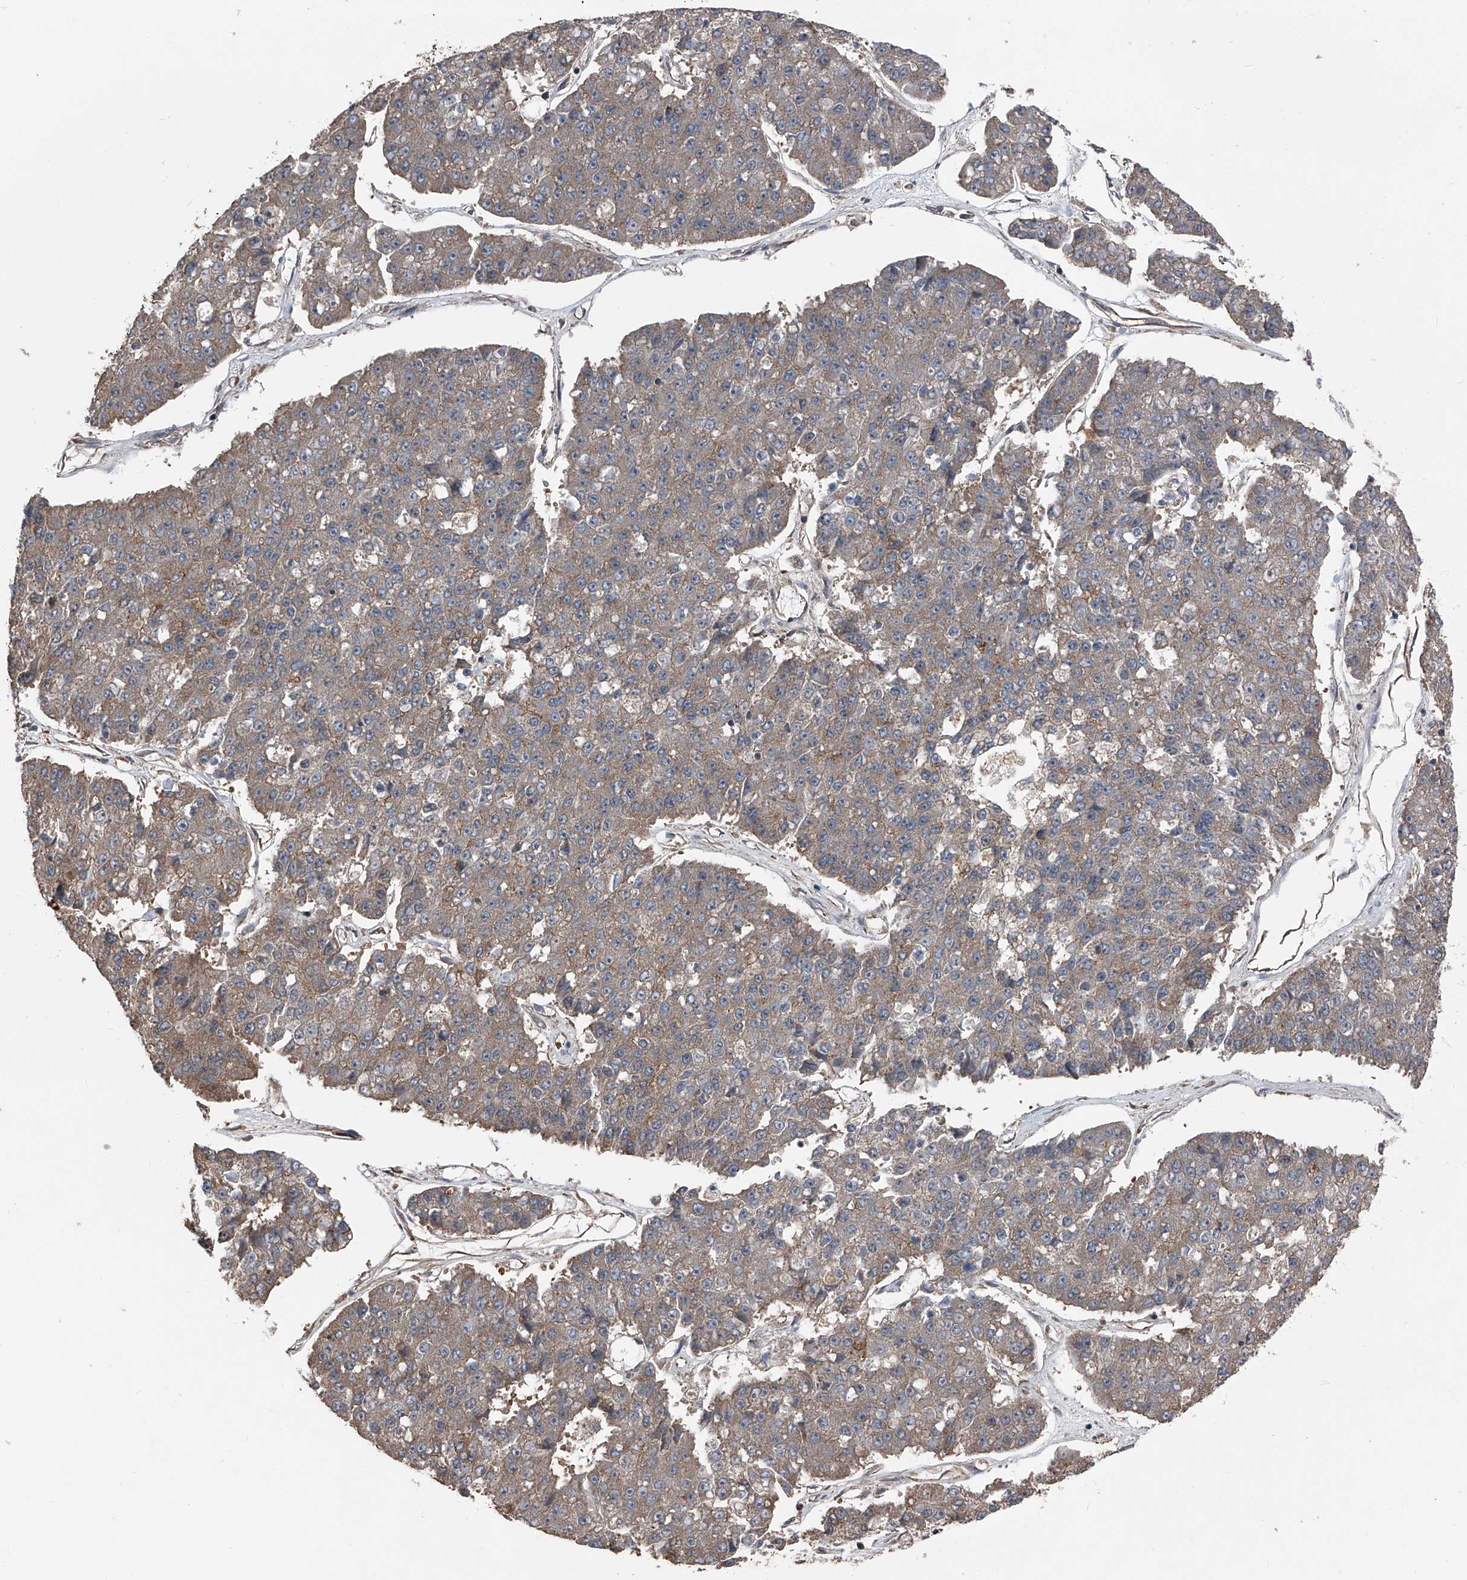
{"staining": {"intensity": "weak", "quantity": ">75%", "location": "cytoplasmic/membranous"}, "tissue": "pancreatic cancer", "cell_type": "Tumor cells", "image_type": "cancer", "snomed": [{"axis": "morphology", "description": "Adenocarcinoma, NOS"}, {"axis": "topography", "description": "Pancreas"}], "caption": "Immunohistochemistry (IHC) staining of pancreatic cancer (adenocarcinoma), which reveals low levels of weak cytoplasmic/membranous staining in approximately >75% of tumor cells indicating weak cytoplasmic/membranous protein staining. The staining was performed using DAB (3,3'-diaminobenzidine) (brown) for protein detection and nuclei were counterstained in hematoxylin (blue).", "gene": "KCNJ2", "patient": {"sex": "male", "age": 50}}